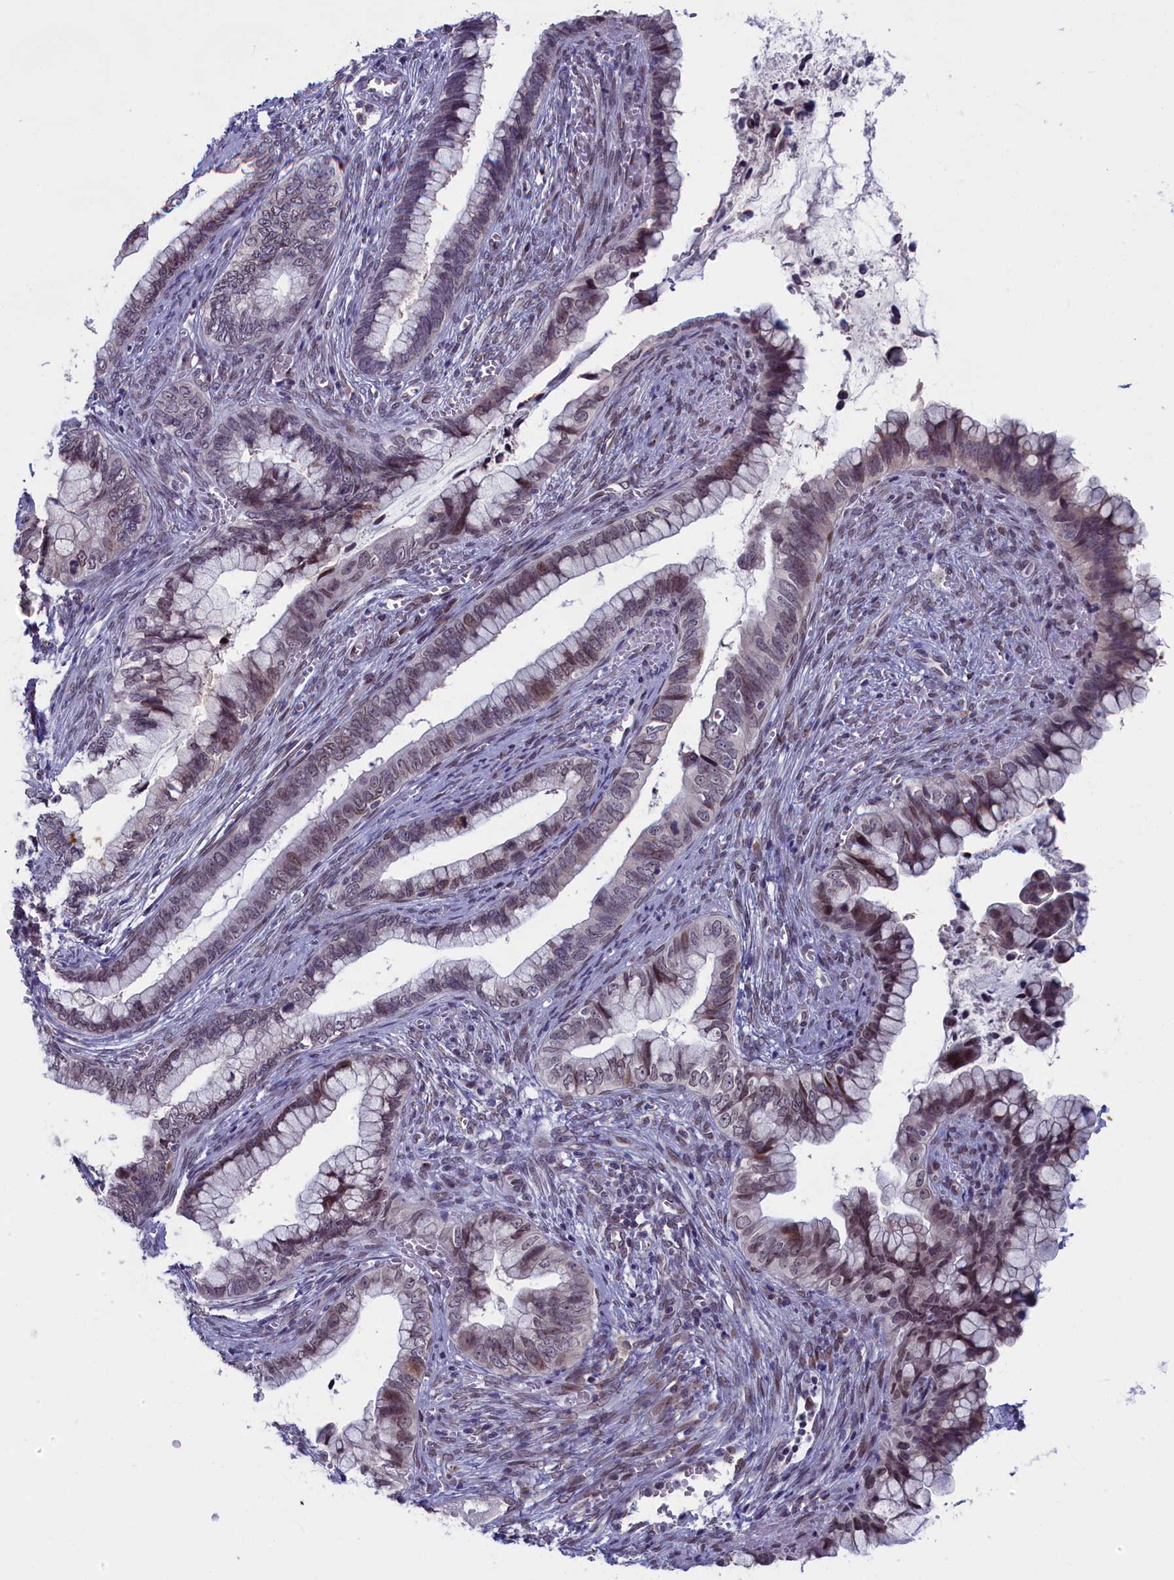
{"staining": {"intensity": "weak", "quantity": "25%-75%", "location": "cytoplasmic/membranous,nuclear"}, "tissue": "cervical cancer", "cell_type": "Tumor cells", "image_type": "cancer", "snomed": [{"axis": "morphology", "description": "Adenocarcinoma, NOS"}, {"axis": "topography", "description": "Cervix"}], "caption": "Protein expression analysis of human cervical adenocarcinoma reveals weak cytoplasmic/membranous and nuclear staining in approximately 25%-75% of tumor cells.", "gene": "GPSM1", "patient": {"sex": "female", "age": 44}}